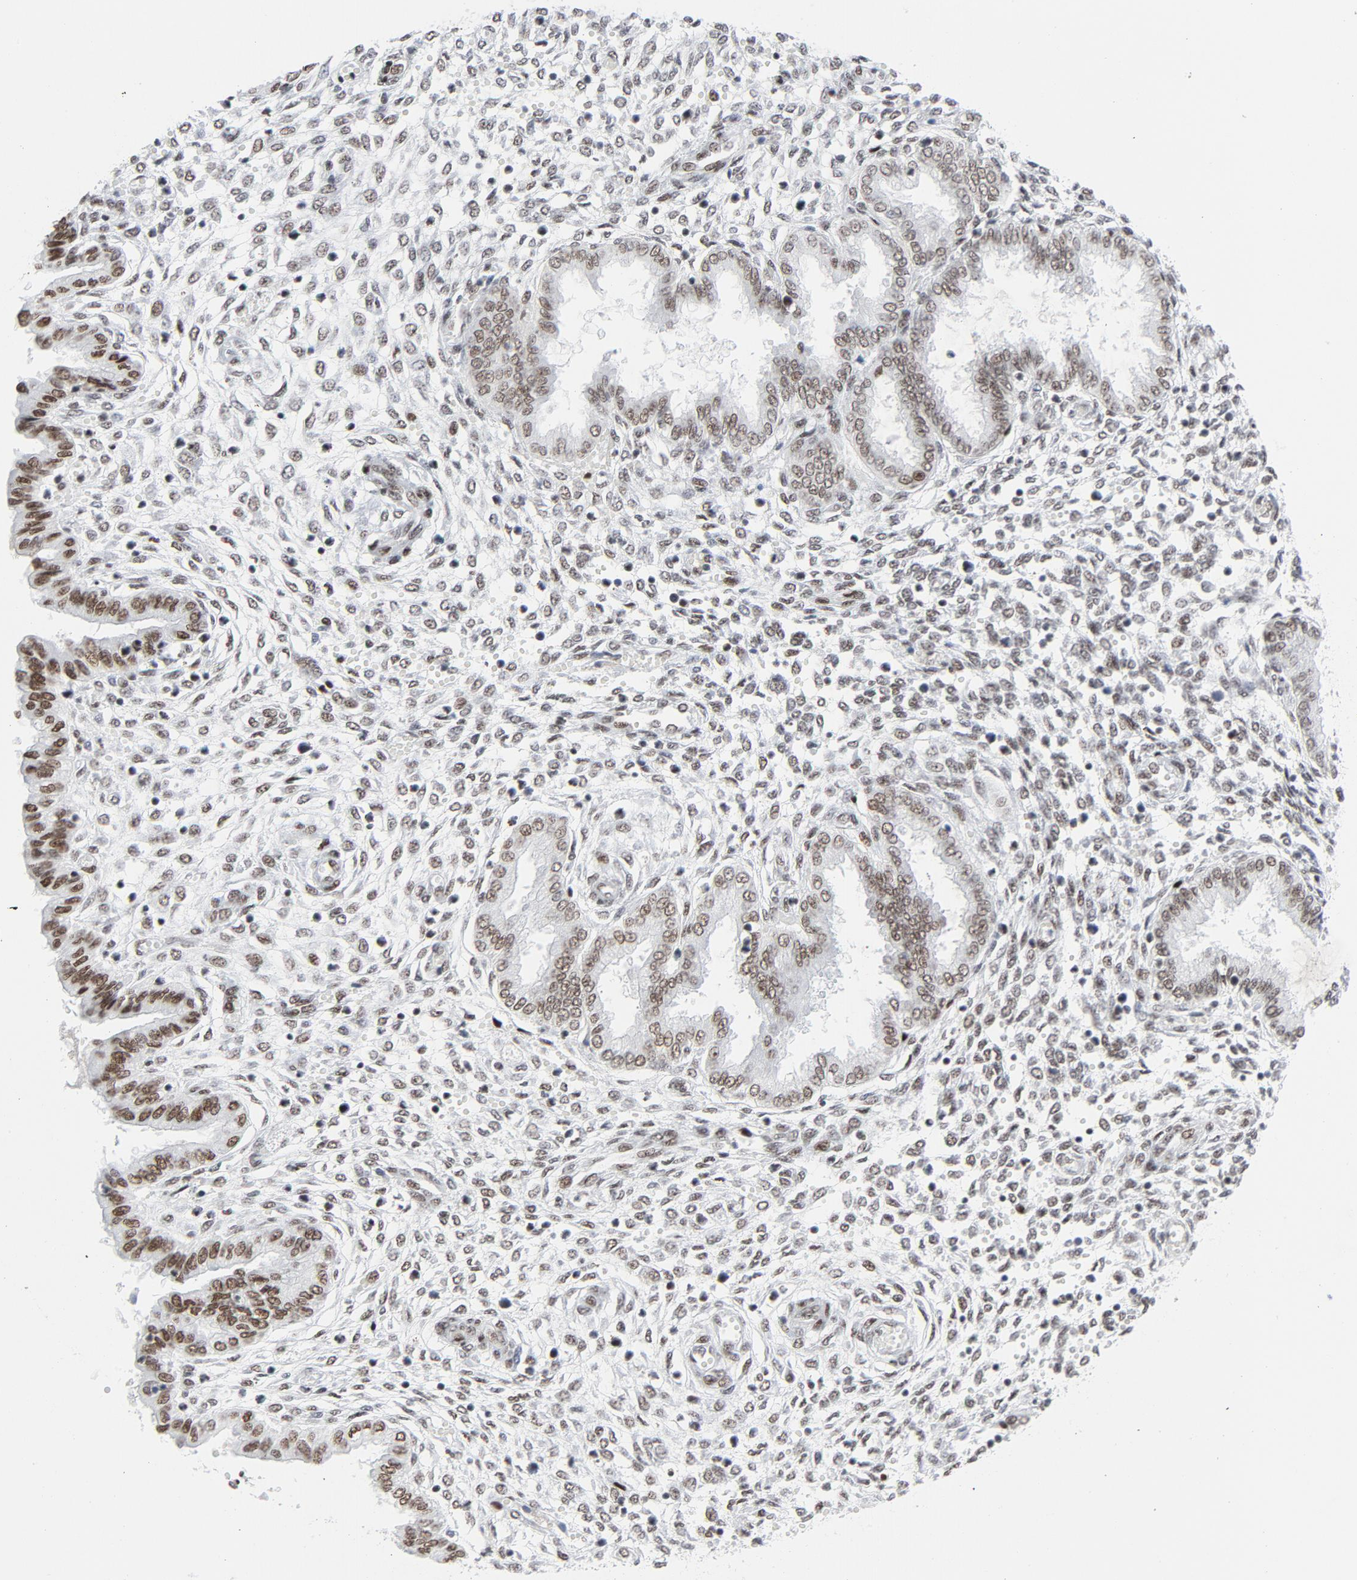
{"staining": {"intensity": "moderate", "quantity": ">75%", "location": "nuclear"}, "tissue": "endometrium", "cell_type": "Cells in endometrial stroma", "image_type": "normal", "snomed": [{"axis": "morphology", "description": "Normal tissue, NOS"}, {"axis": "topography", "description": "Endometrium"}], "caption": "Immunohistochemical staining of unremarkable human endometrium demonstrates medium levels of moderate nuclear staining in about >75% of cells in endometrial stroma. The staining was performed using DAB to visualize the protein expression in brown, while the nuclei were stained in blue with hematoxylin (Magnification: 20x).", "gene": "HSF1", "patient": {"sex": "female", "age": 33}}